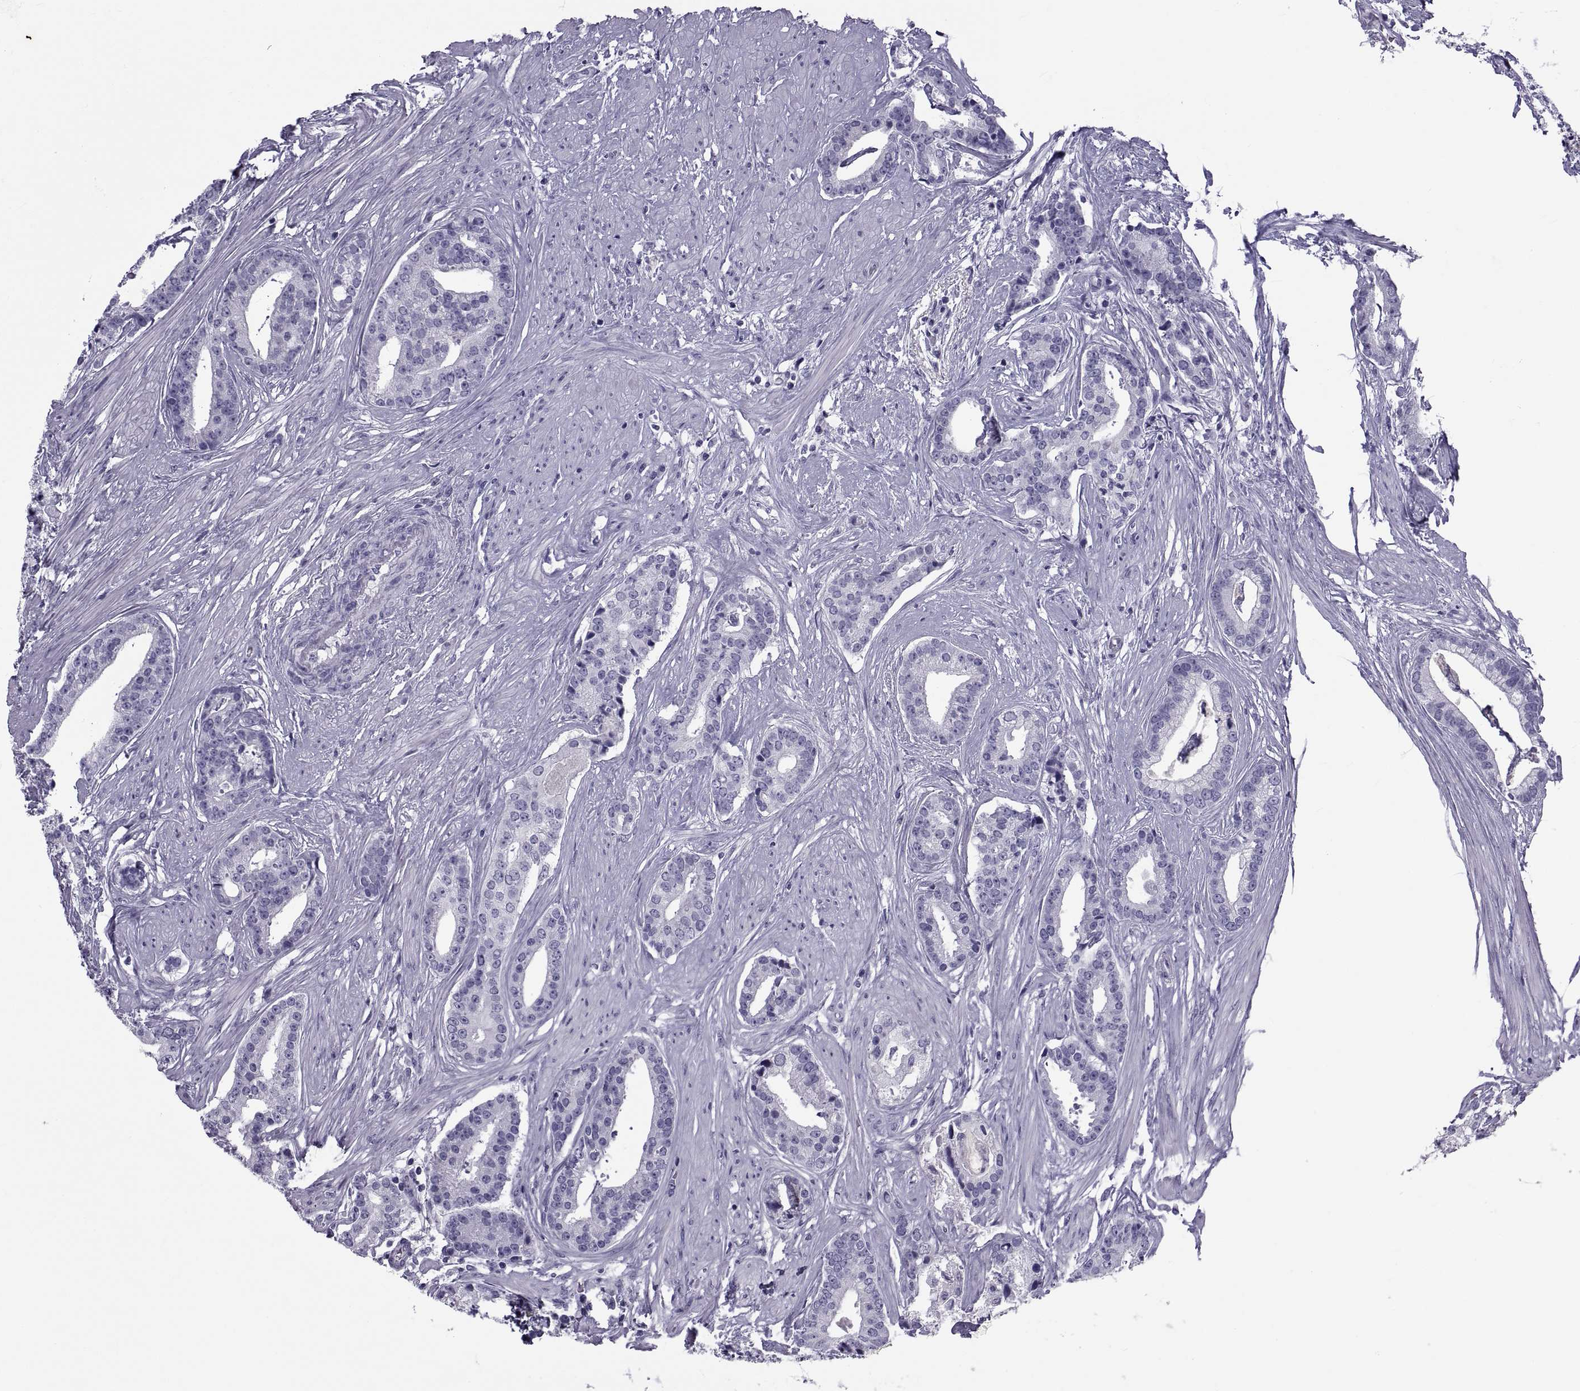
{"staining": {"intensity": "negative", "quantity": "none", "location": "none"}, "tissue": "prostate cancer", "cell_type": "Tumor cells", "image_type": "cancer", "snomed": [{"axis": "morphology", "description": "Adenocarcinoma, NOS"}, {"axis": "topography", "description": "Prostate and seminal vesicle, NOS"}, {"axis": "topography", "description": "Prostate"}], "caption": "This is a histopathology image of immunohistochemistry (IHC) staining of prostate adenocarcinoma, which shows no staining in tumor cells.", "gene": "NPTX2", "patient": {"sex": "male", "age": 44}}